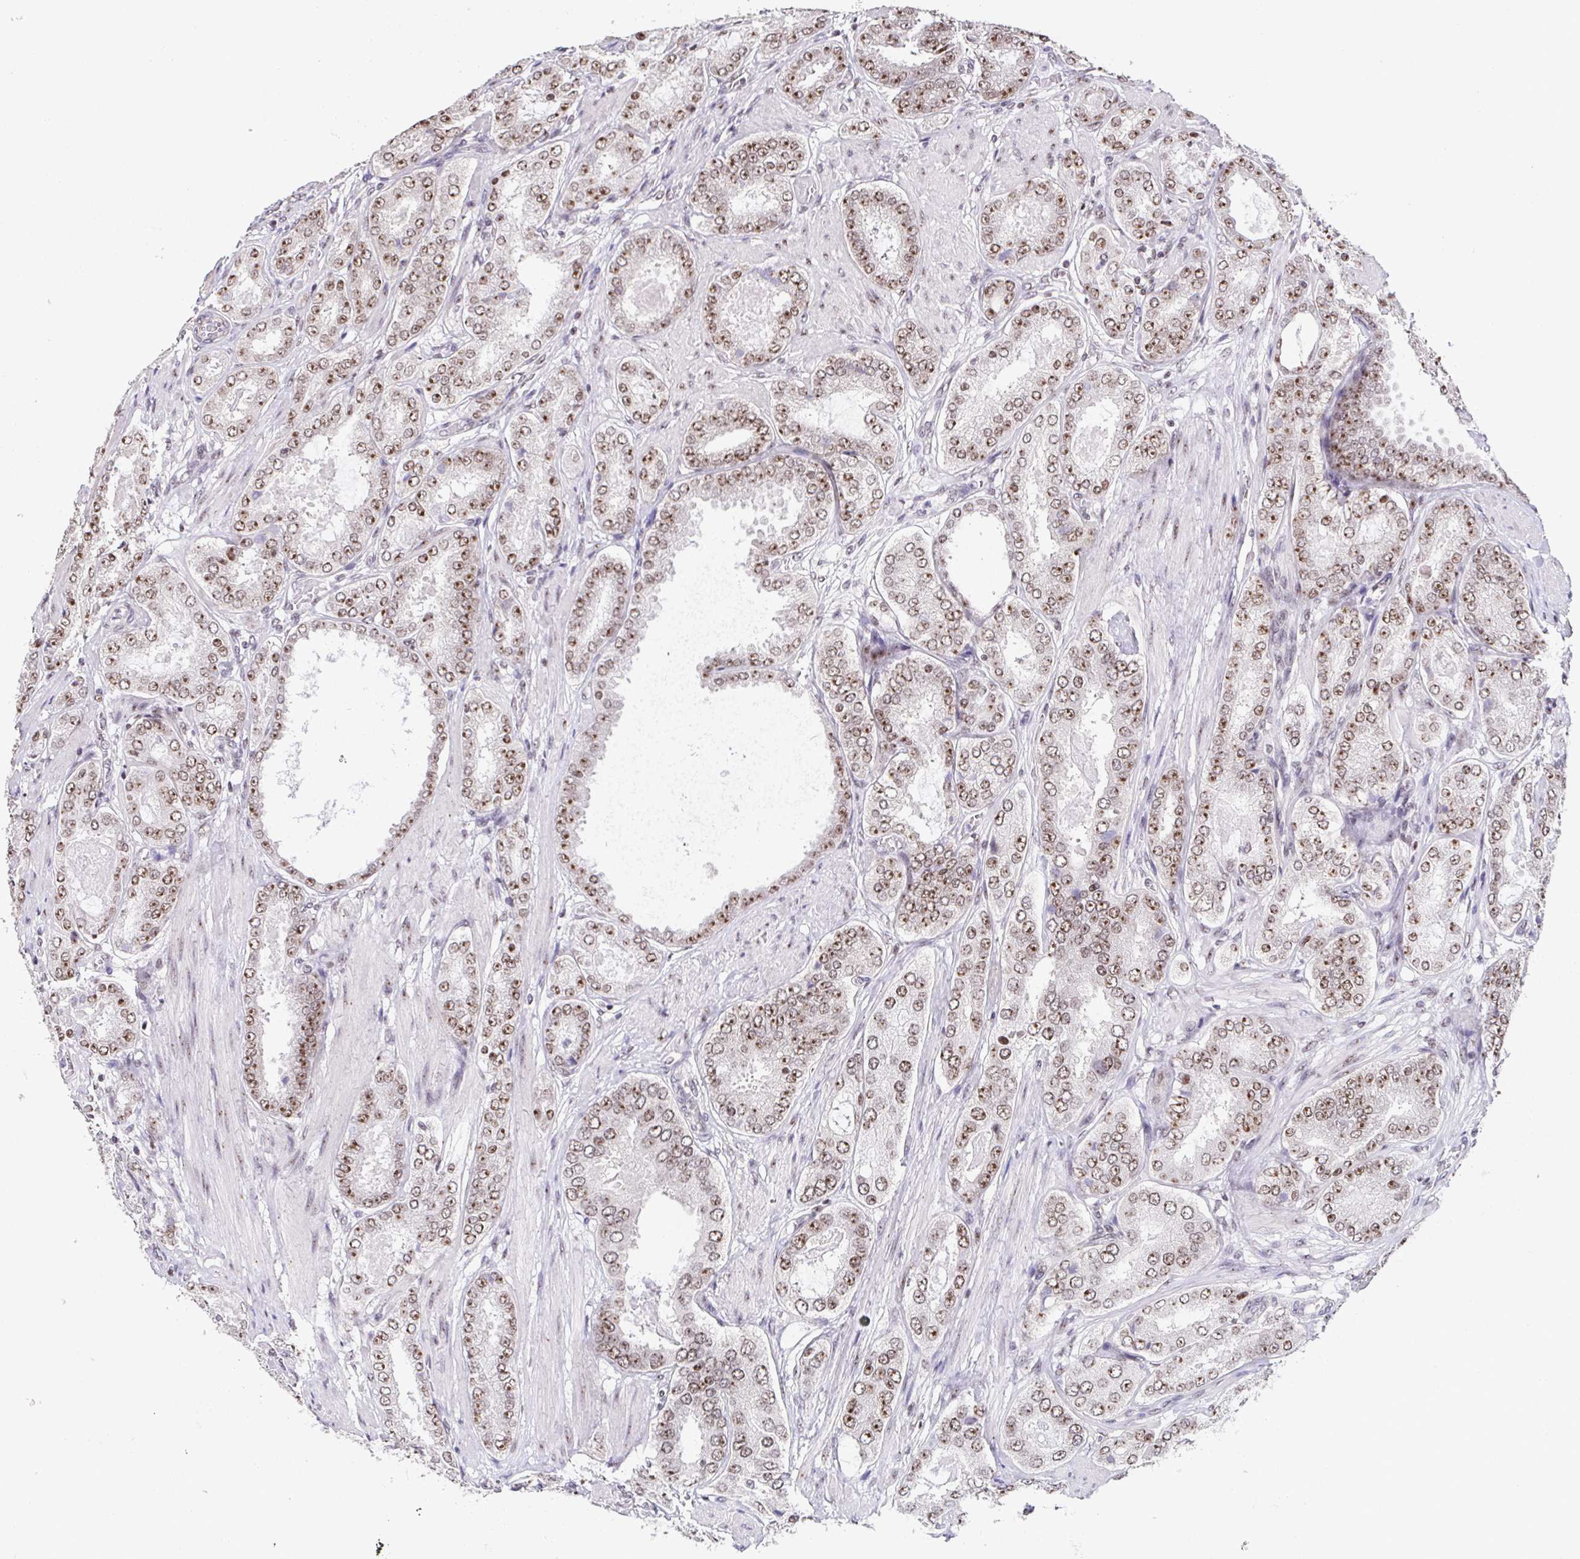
{"staining": {"intensity": "moderate", "quantity": ">75%", "location": "nuclear"}, "tissue": "prostate cancer", "cell_type": "Tumor cells", "image_type": "cancer", "snomed": [{"axis": "morphology", "description": "Adenocarcinoma, High grade"}, {"axis": "topography", "description": "Prostate"}], "caption": "This is a photomicrograph of immunohistochemistry (IHC) staining of prostate high-grade adenocarcinoma, which shows moderate staining in the nuclear of tumor cells.", "gene": "ZNF800", "patient": {"sex": "male", "age": 63}}